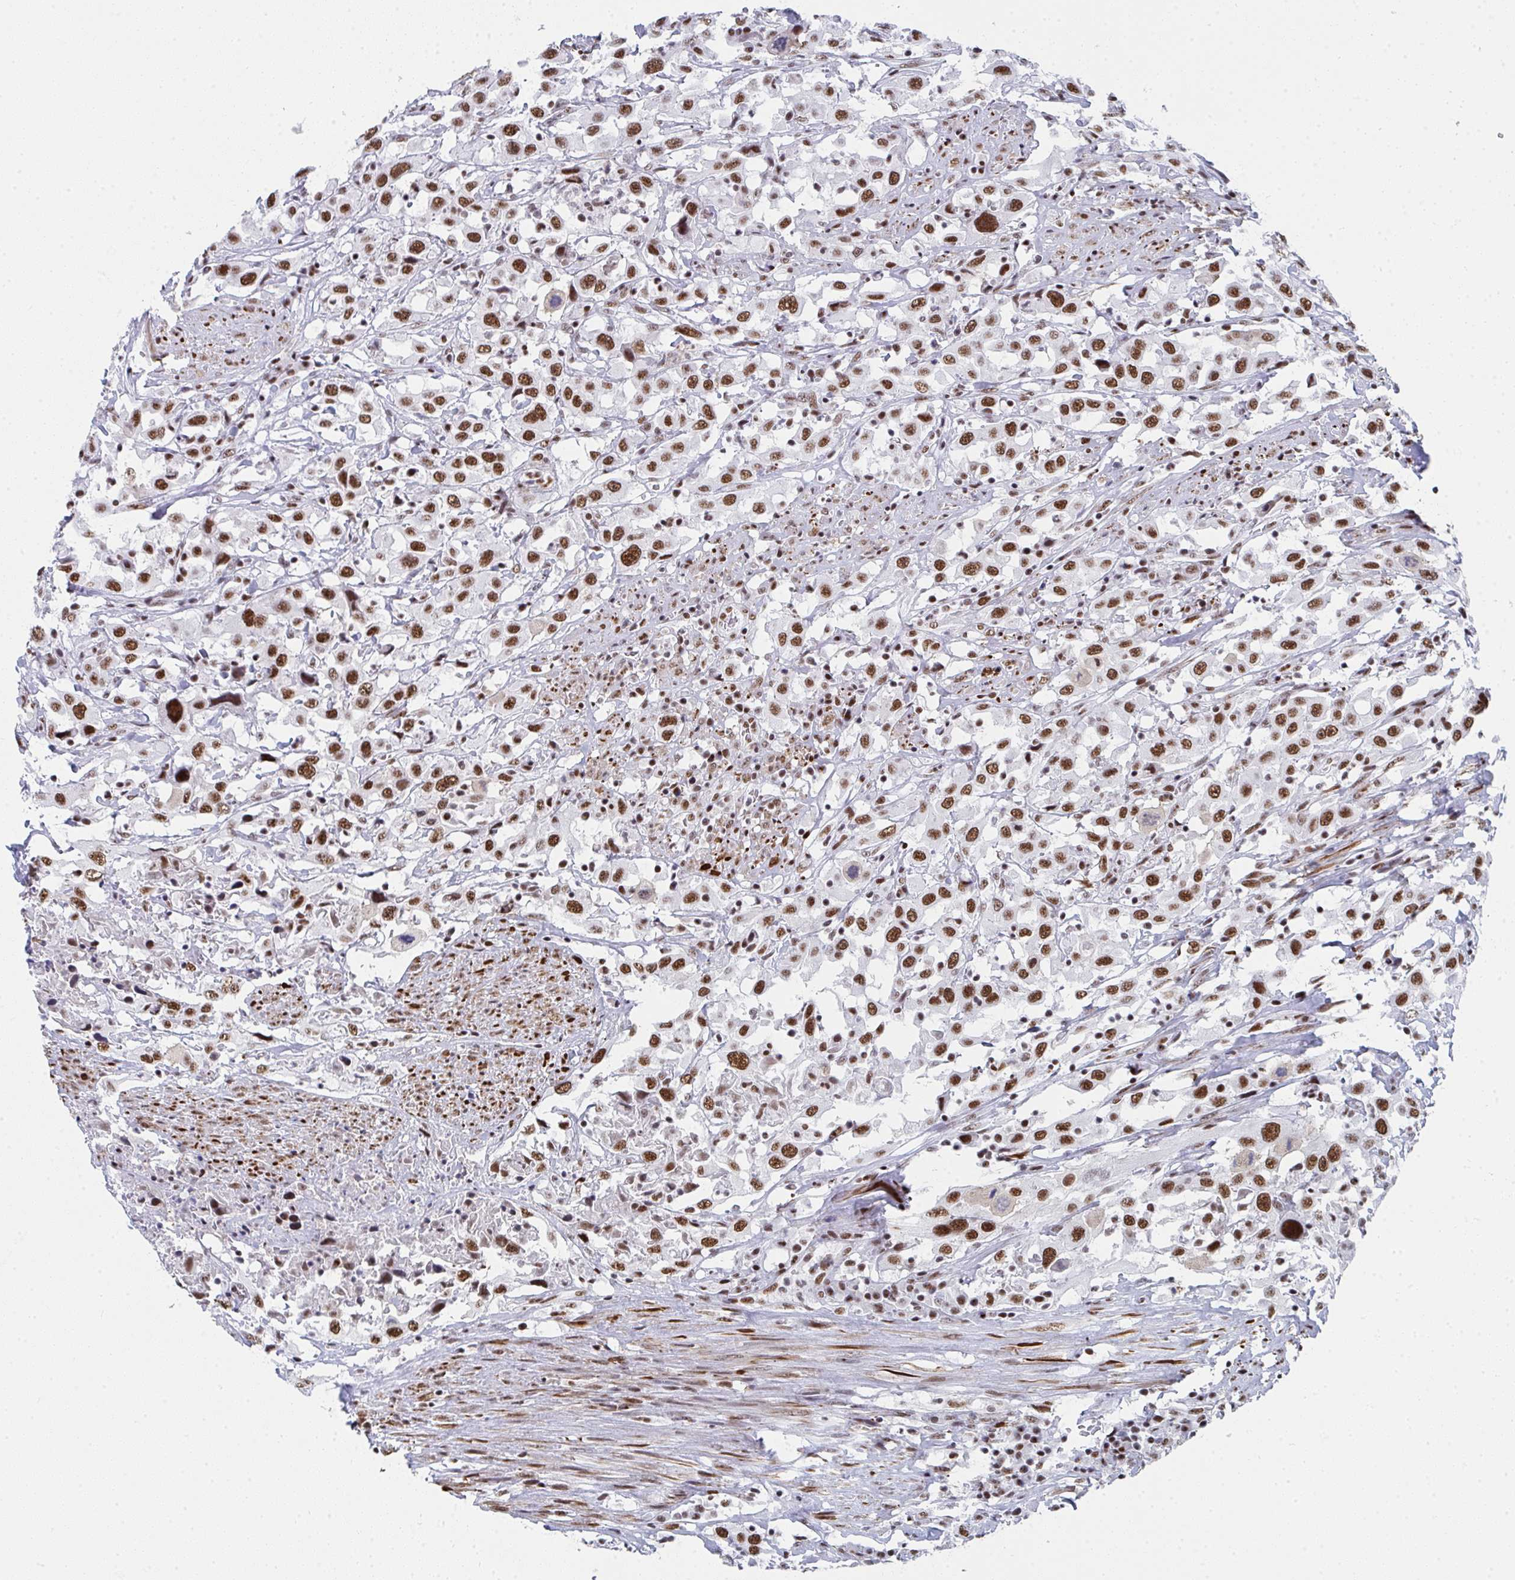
{"staining": {"intensity": "moderate", "quantity": ">75%", "location": "nuclear"}, "tissue": "urothelial cancer", "cell_type": "Tumor cells", "image_type": "cancer", "snomed": [{"axis": "morphology", "description": "Urothelial carcinoma, High grade"}, {"axis": "topography", "description": "Urinary bladder"}], "caption": "The micrograph demonstrates immunohistochemical staining of urothelial cancer. There is moderate nuclear positivity is seen in about >75% of tumor cells.", "gene": "SNRNP70", "patient": {"sex": "male", "age": 61}}